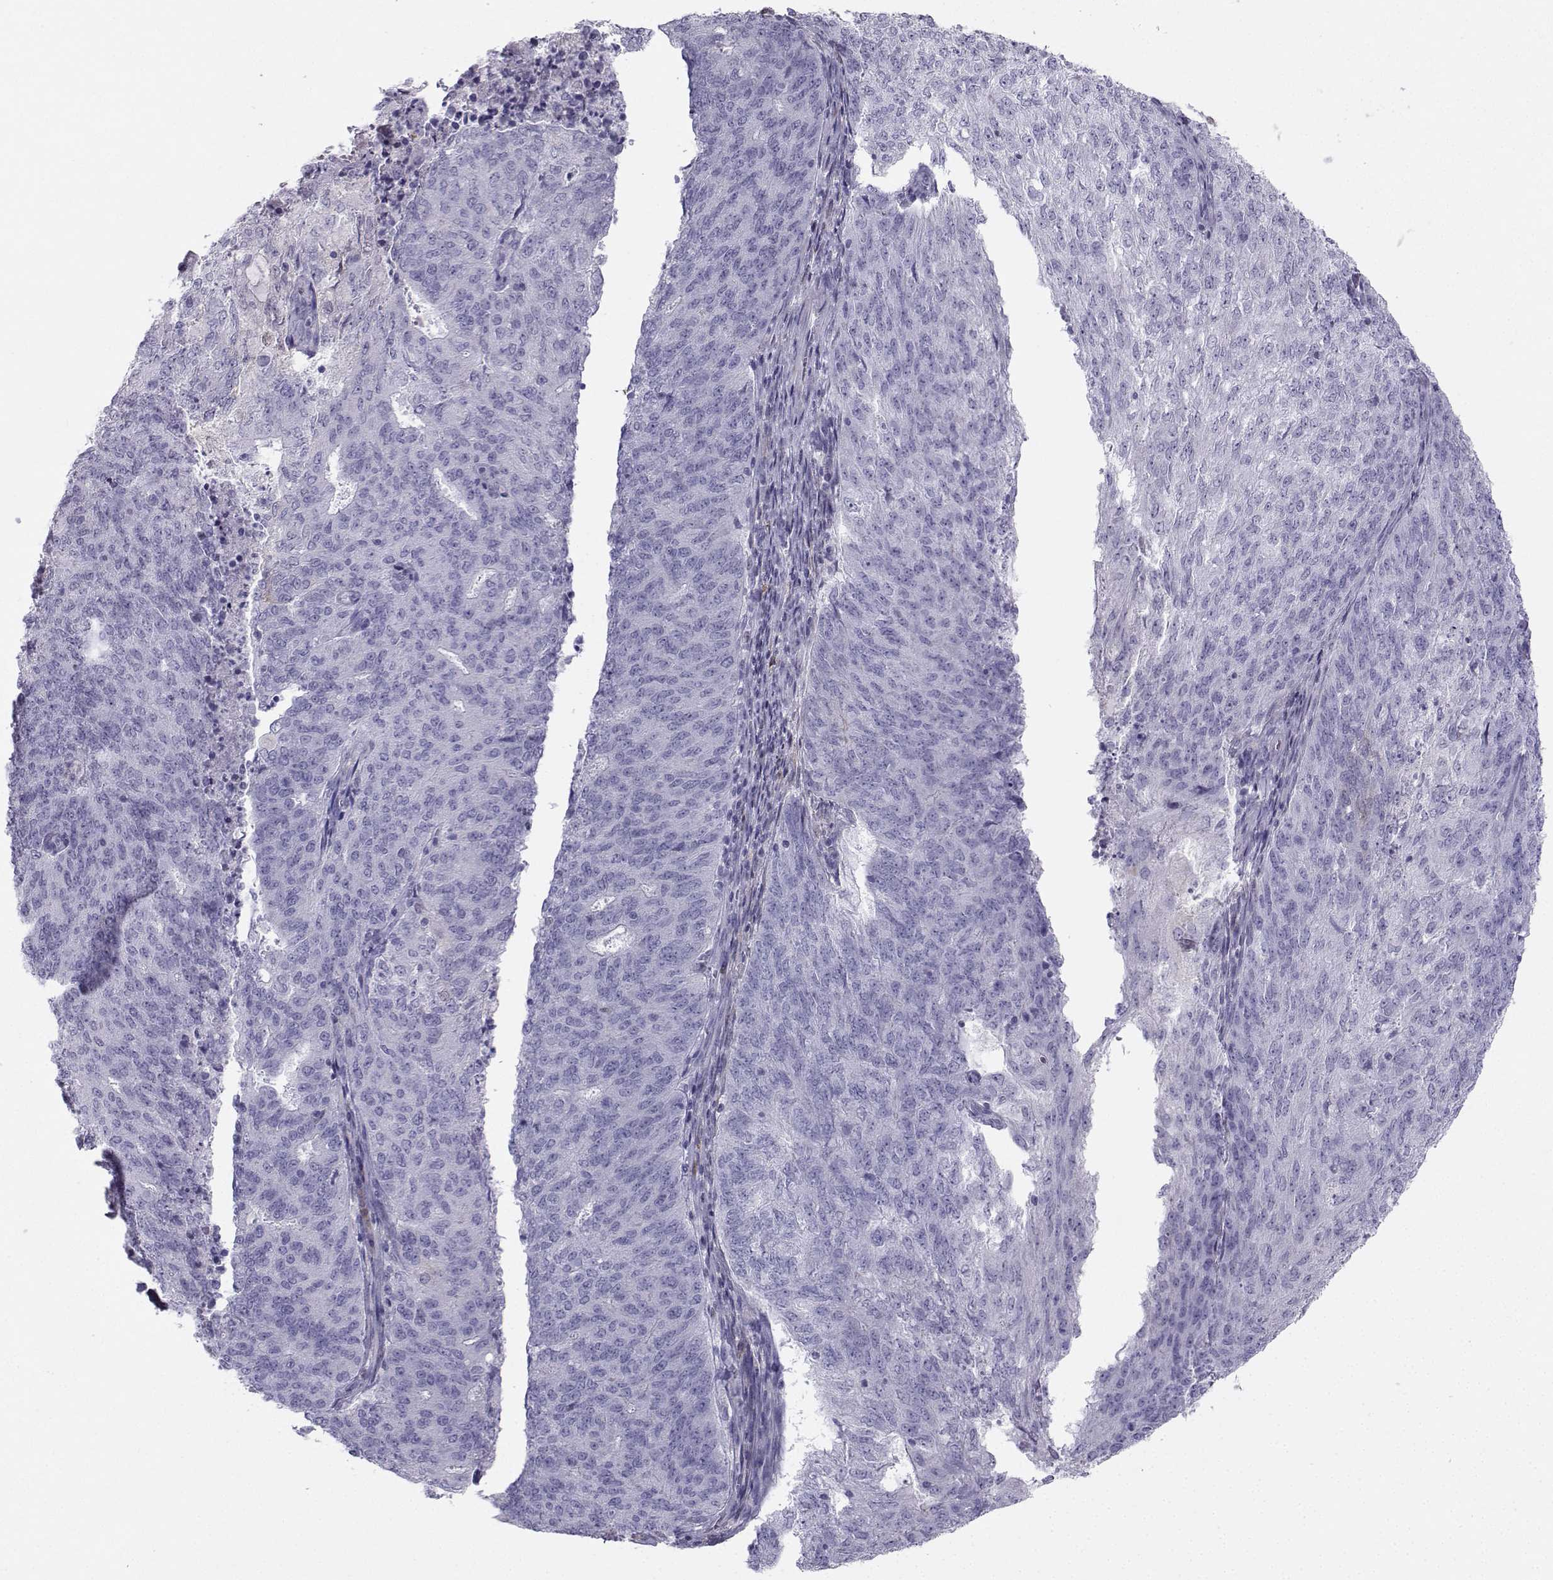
{"staining": {"intensity": "negative", "quantity": "none", "location": "none"}, "tissue": "endometrial cancer", "cell_type": "Tumor cells", "image_type": "cancer", "snomed": [{"axis": "morphology", "description": "Adenocarcinoma, NOS"}, {"axis": "topography", "description": "Endometrium"}], "caption": "IHC image of endometrial cancer stained for a protein (brown), which exhibits no staining in tumor cells.", "gene": "DCLK3", "patient": {"sex": "female", "age": 82}}